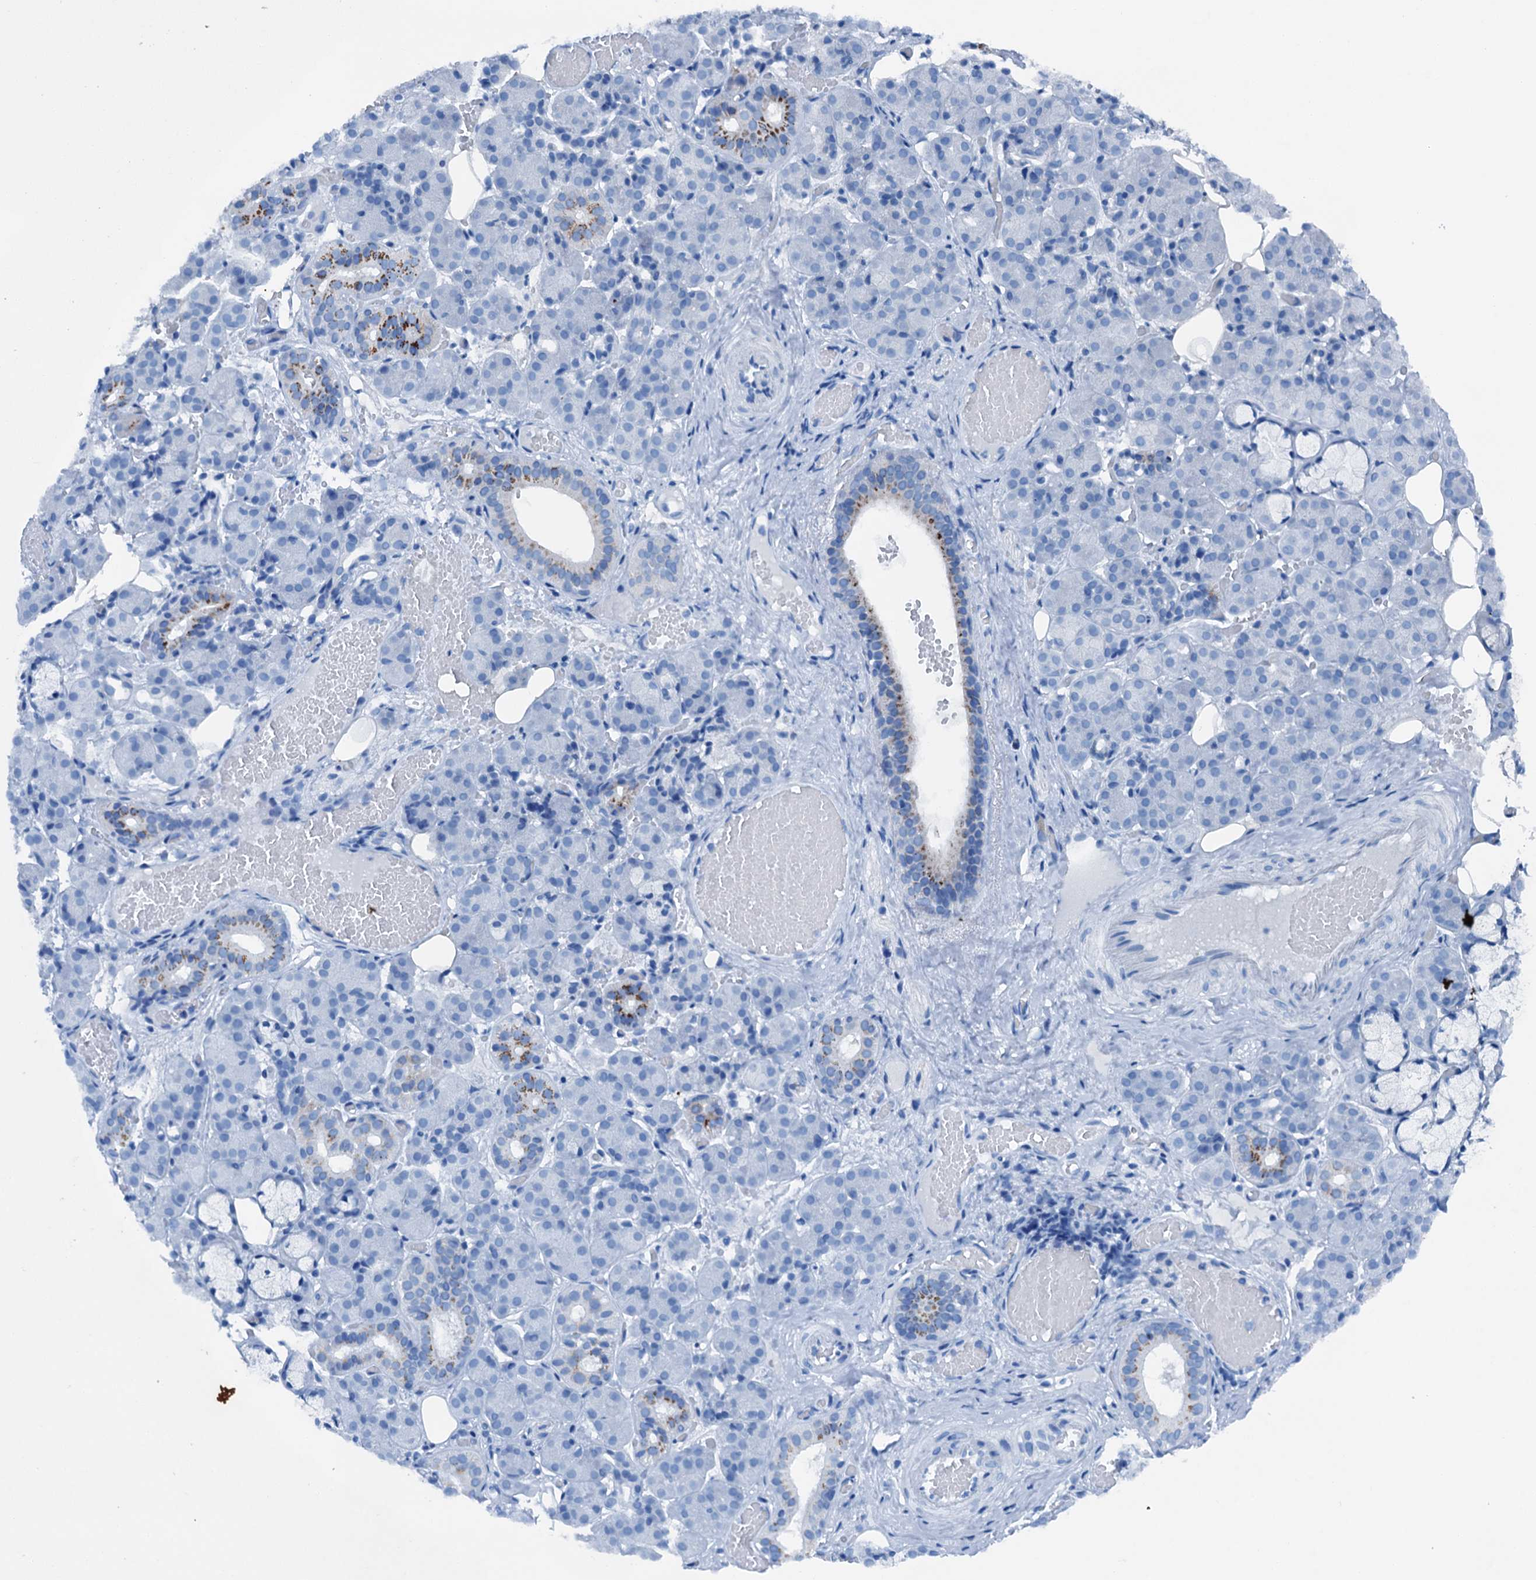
{"staining": {"intensity": "moderate", "quantity": "<25%", "location": "cytoplasmic/membranous"}, "tissue": "salivary gland", "cell_type": "Glandular cells", "image_type": "normal", "snomed": [{"axis": "morphology", "description": "Normal tissue, NOS"}, {"axis": "topography", "description": "Salivary gland"}], "caption": "Moderate cytoplasmic/membranous expression for a protein is seen in approximately <25% of glandular cells of benign salivary gland using immunohistochemistry.", "gene": "C1QTNF4", "patient": {"sex": "male", "age": 63}}